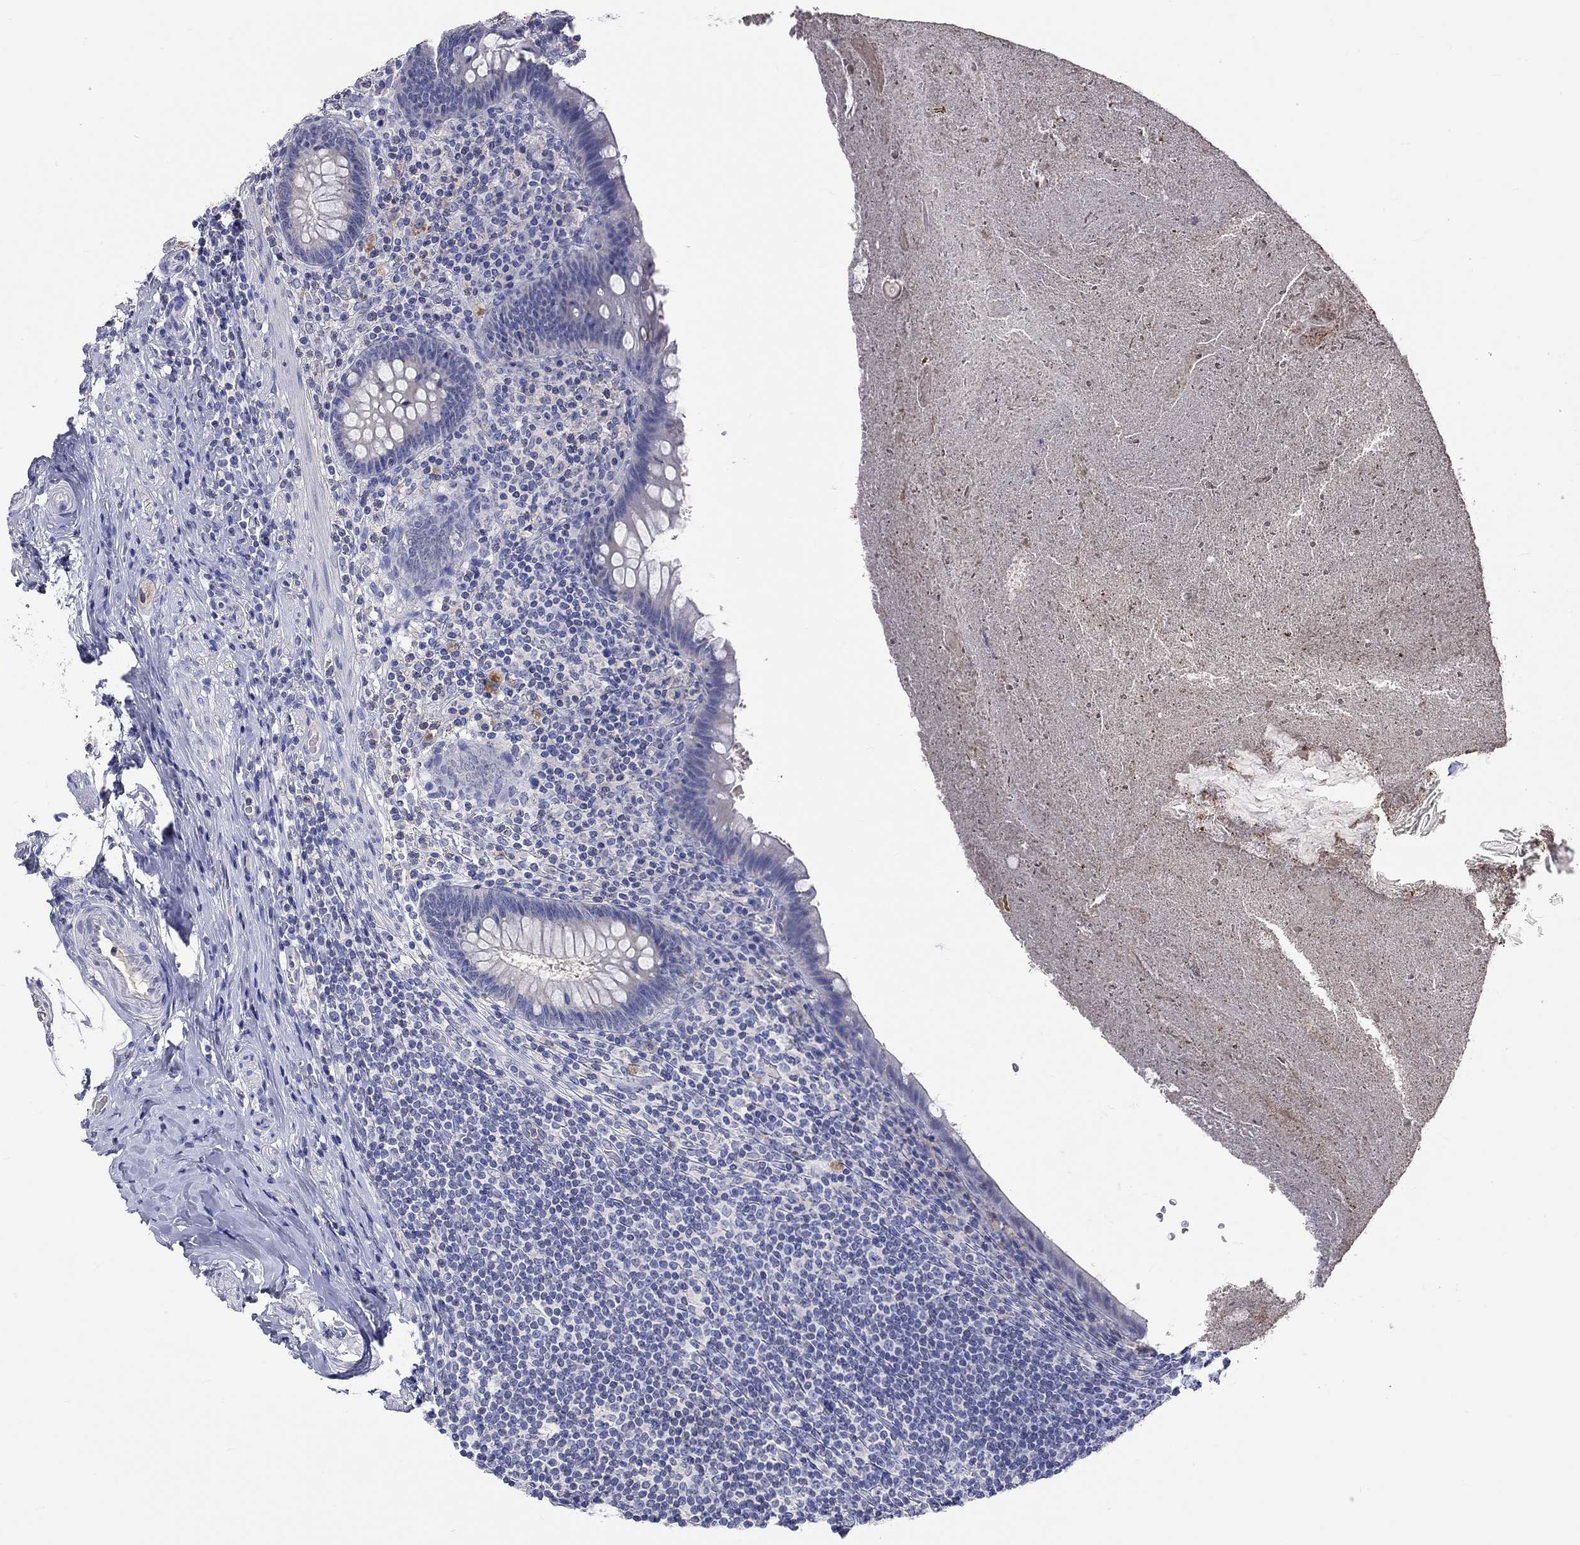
{"staining": {"intensity": "negative", "quantity": "none", "location": "none"}, "tissue": "appendix", "cell_type": "Glandular cells", "image_type": "normal", "snomed": [{"axis": "morphology", "description": "Normal tissue, NOS"}, {"axis": "topography", "description": "Appendix"}], "caption": "Image shows no significant protein expression in glandular cells of normal appendix.", "gene": "LRFN4", "patient": {"sex": "male", "age": 47}}